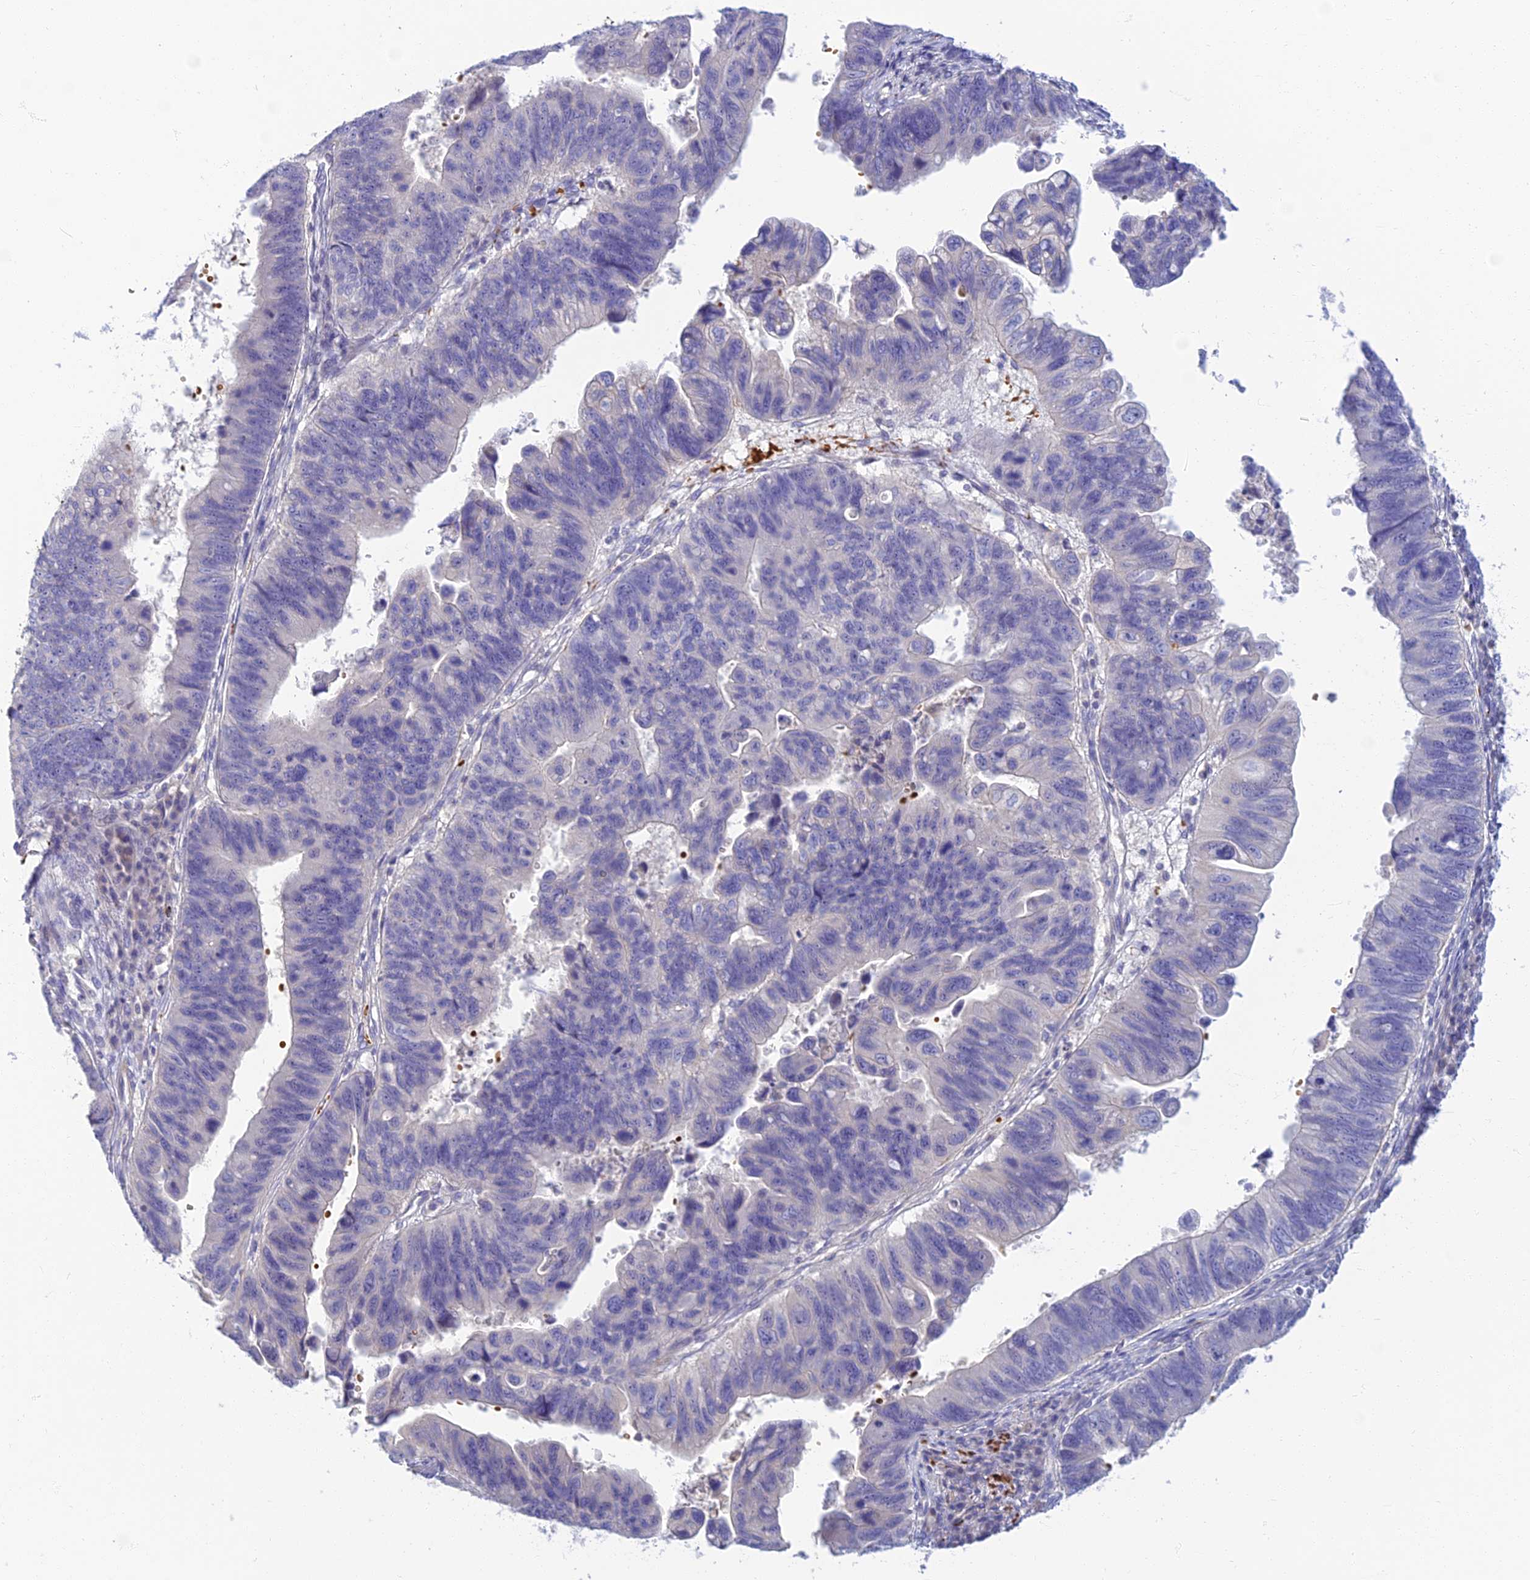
{"staining": {"intensity": "negative", "quantity": "none", "location": "none"}, "tissue": "stomach cancer", "cell_type": "Tumor cells", "image_type": "cancer", "snomed": [{"axis": "morphology", "description": "Adenocarcinoma, NOS"}, {"axis": "topography", "description": "Stomach"}], "caption": "A high-resolution image shows immunohistochemistry (IHC) staining of stomach cancer, which shows no significant positivity in tumor cells. (Brightfield microscopy of DAB immunohistochemistry at high magnification).", "gene": "CLIP4", "patient": {"sex": "male", "age": 59}}